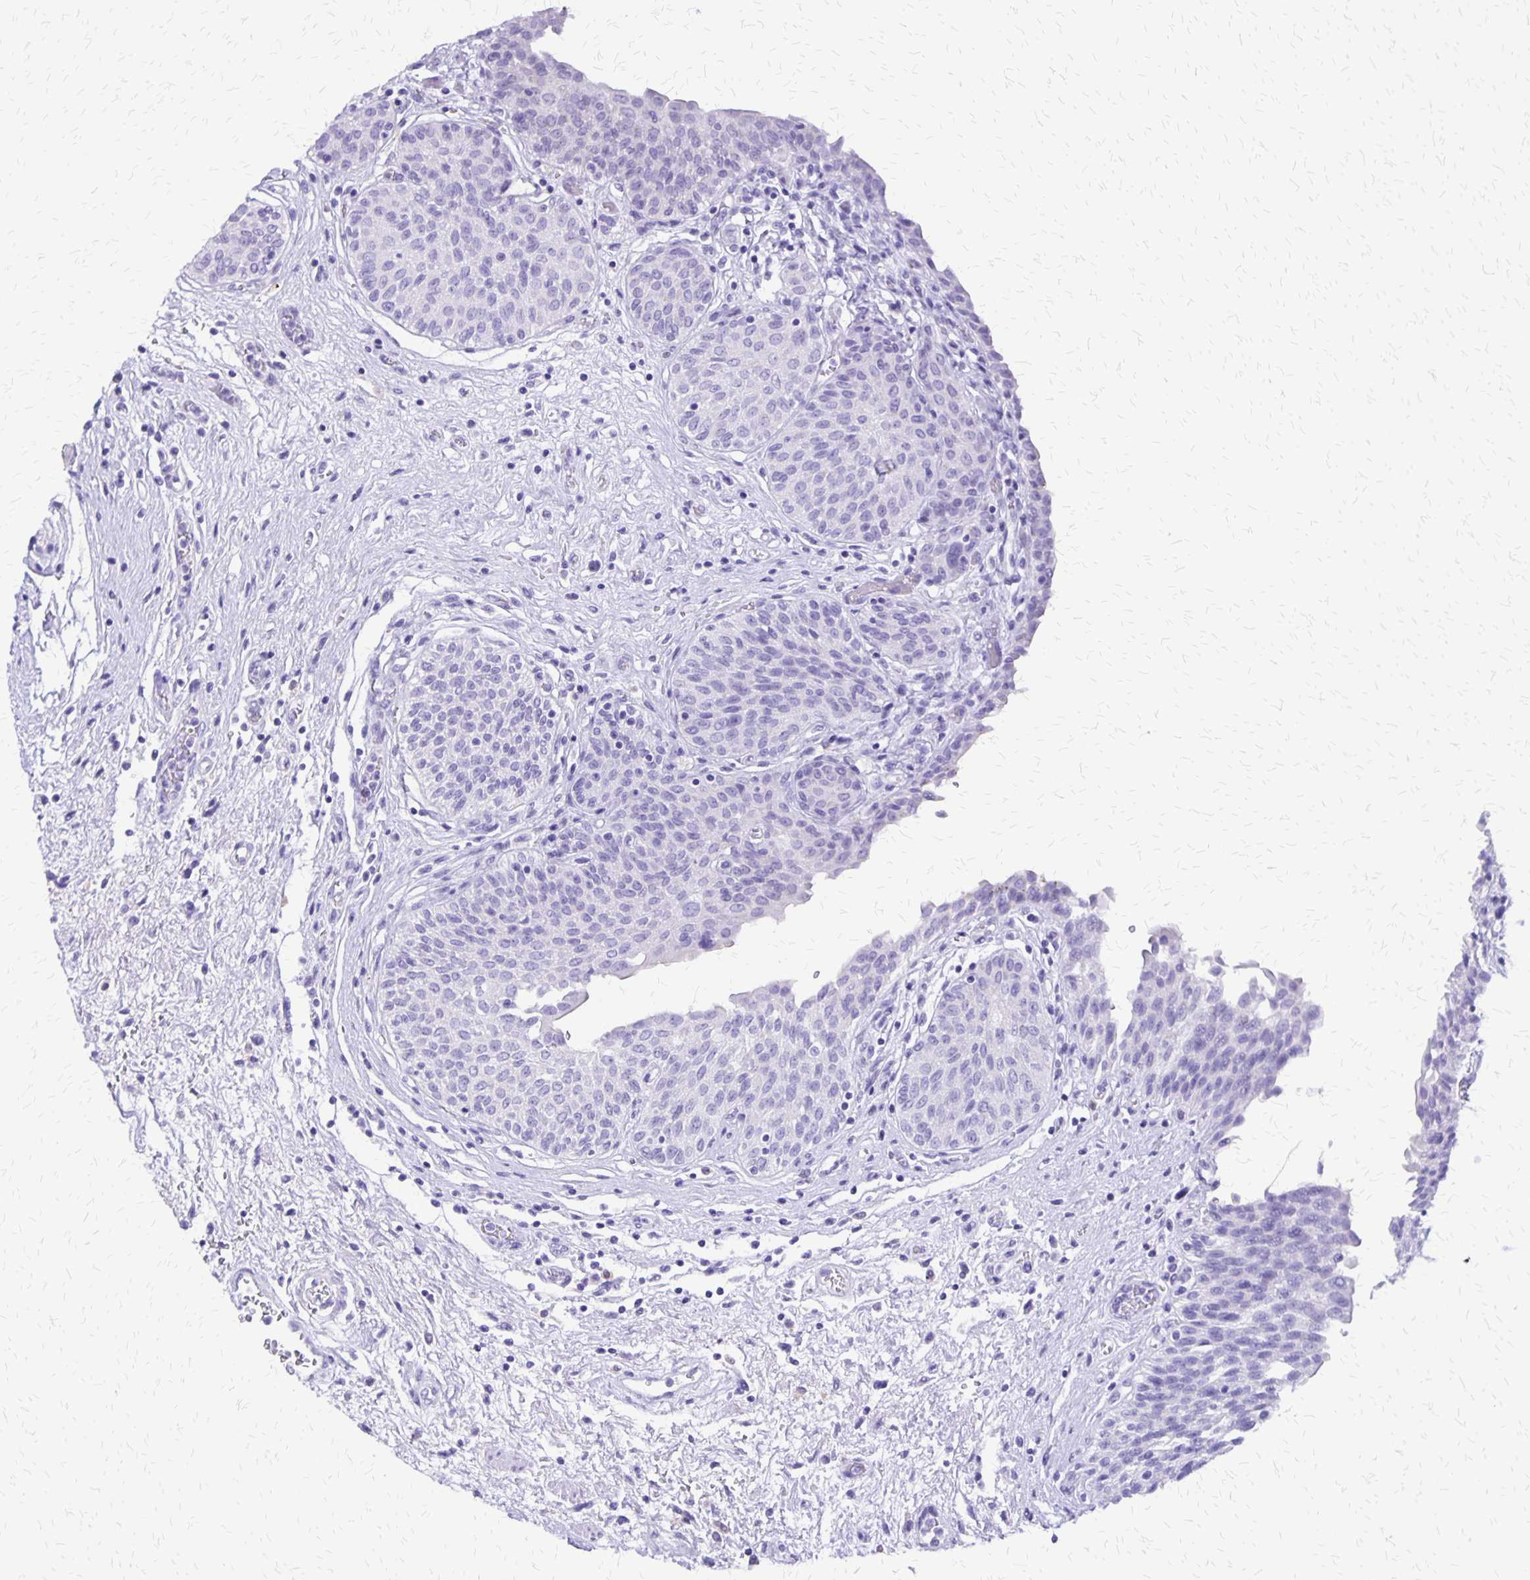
{"staining": {"intensity": "negative", "quantity": "none", "location": "none"}, "tissue": "urinary bladder", "cell_type": "Urothelial cells", "image_type": "normal", "snomed": [{"axis": "morphology", "description": "Normal tissue, NOS"}, {"axis": "topography", "description": "Urinary bladder"}], "caption": "IHC of unremarkable human urinary bladder reveals no expression in urothelial cells. (DAB IHC with hematoxylin counter stain).", "gene": "SLC13A2", "patient": {"sex": "male", "age": 68}}